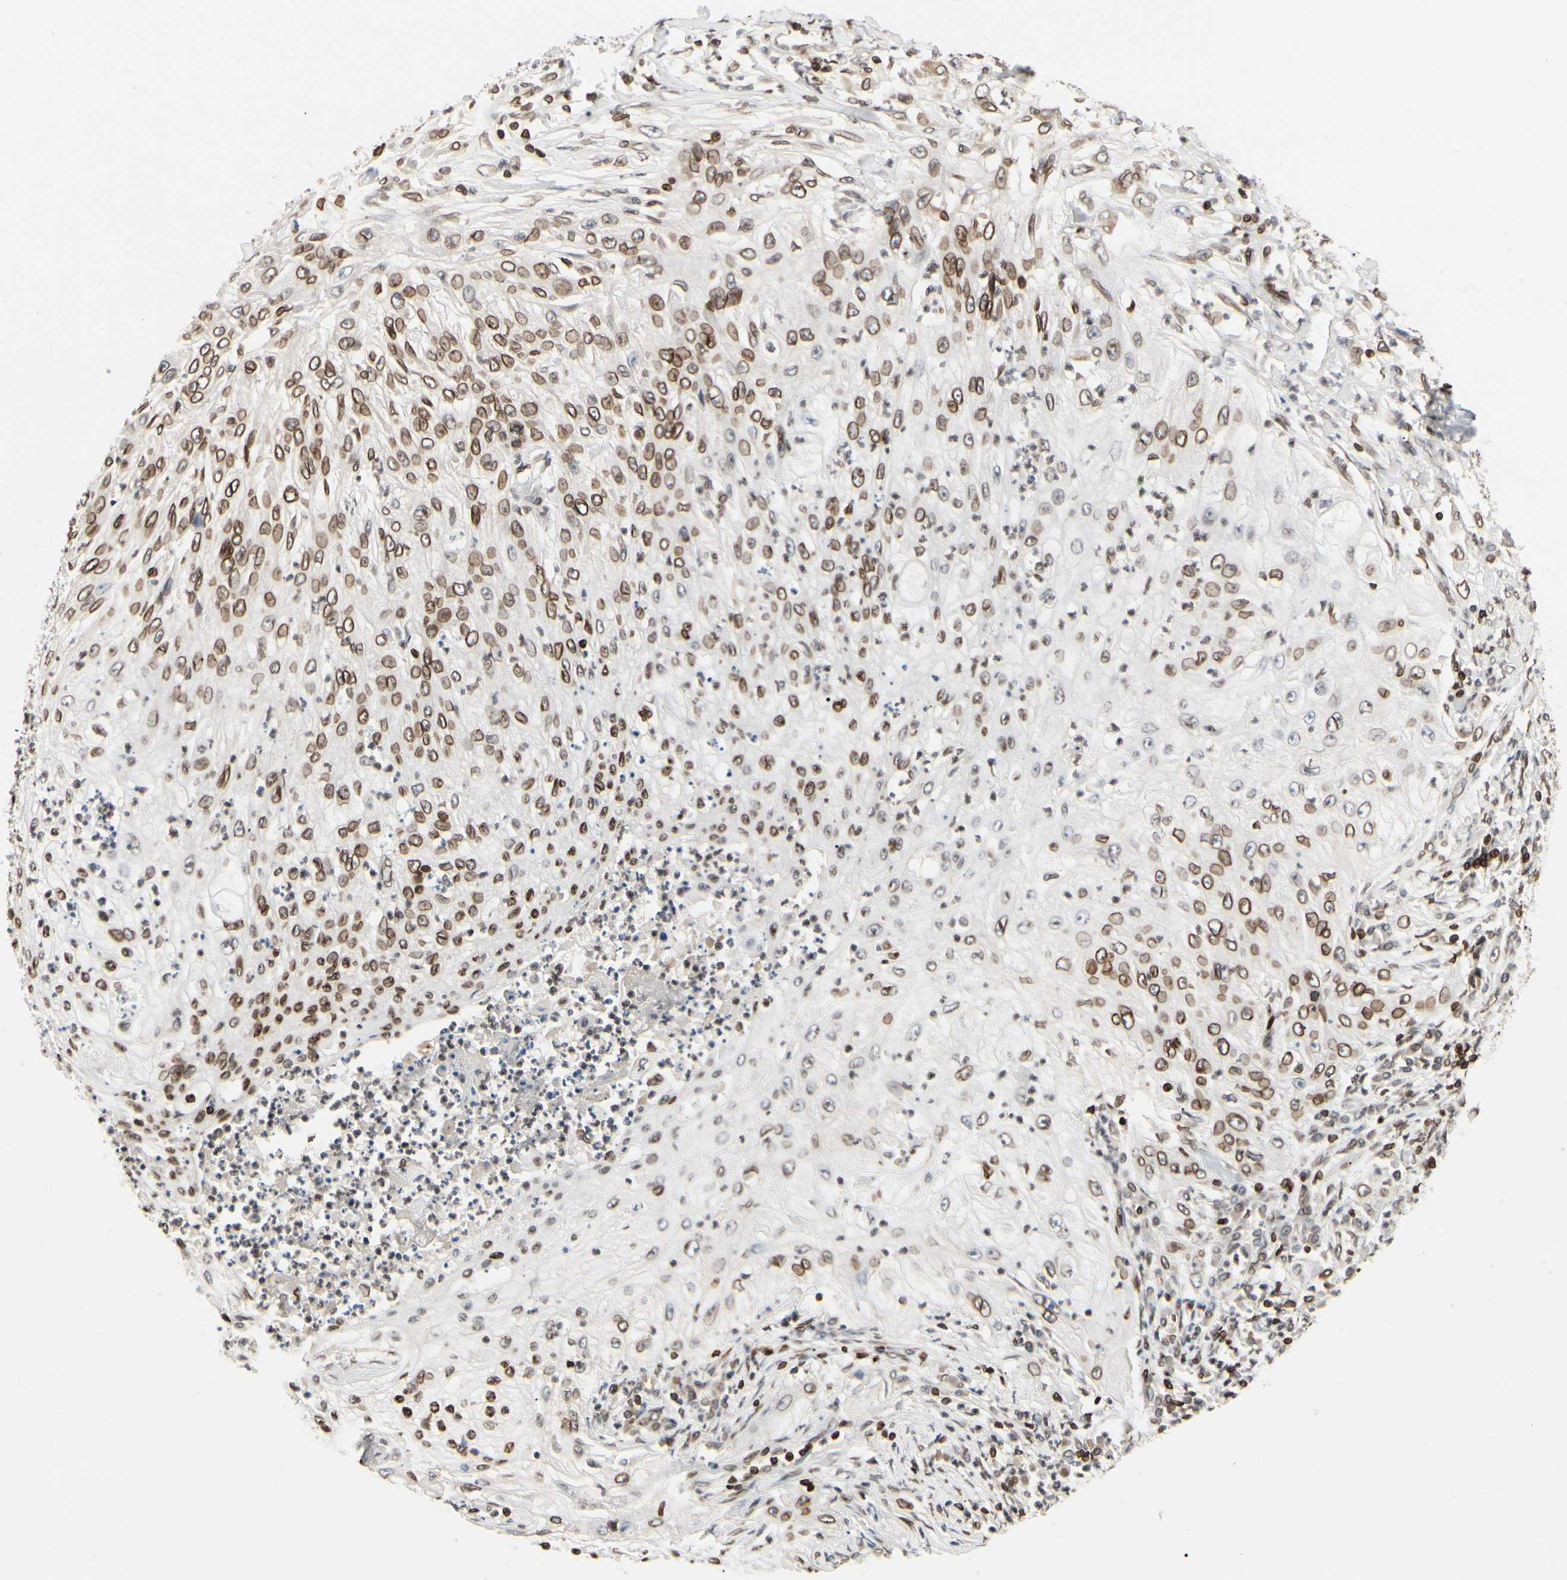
{"staining": {"intensity": "moderate", "quantity": ">75%", "location": "cytoplasmic/membranous,nuclear"}, "tissue": "lung cancer", "cell_type": "Tumor cells", "image_type": "cancer", "snomed": [{"axis": "morphology", "description": "Inflammation, NOS"}, {"axis": "morphology", "description": "Squamous cell carcinoma, NOS"}, {"axis": "topography", "description": "Lymph node"}, {"axis": "topography", "description": "Soft tissue"}, {"axis": "topography", "description": "Lung"}], "caption": "Moderate cytoplasmic/membranous and nuclear protein expression is present in about >75% of tumor cells in squamous cell carcinoma (lung). (IHC, brightfield microscopy, high magnification).", "gene": "TMPO", "patient": {"sex": "male", "age": 66}}